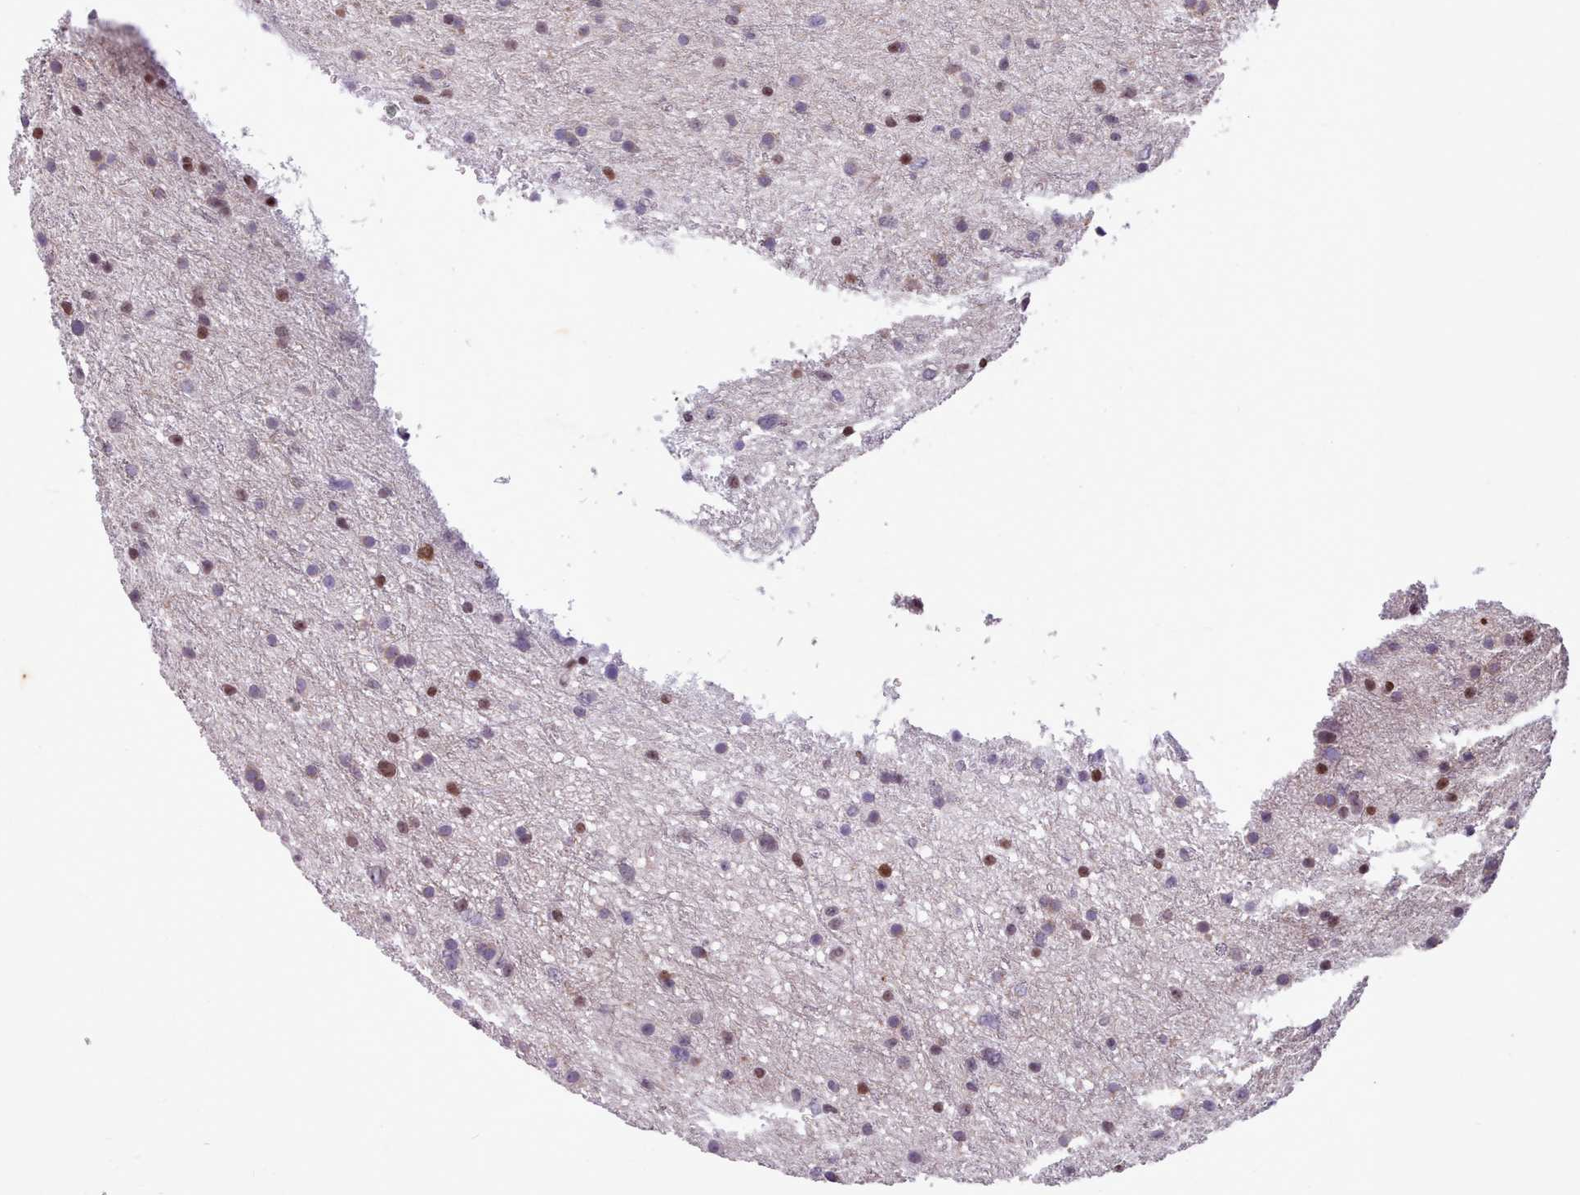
{"staining": {"intensity": "moderate", "quantity": "<25%", "location": "nuclear"}, "tissue": "glioma", "cell_type": "Tumor cells", "image_type": "cancer", "snomed": [{"axis": "morphology", "description": "Glioma, malignant, Low grade"}, {"axis": "topography", "description": "Cerebral cortex"}], "caption": "Malignant glioma (low-grade) was stained to show a protein in brown. There is low levels of moderate nuclear positivity in approximately <25% of tumor cells.", "gene": "KCNT2", "patient": {"sex": "female", "age": 39}}